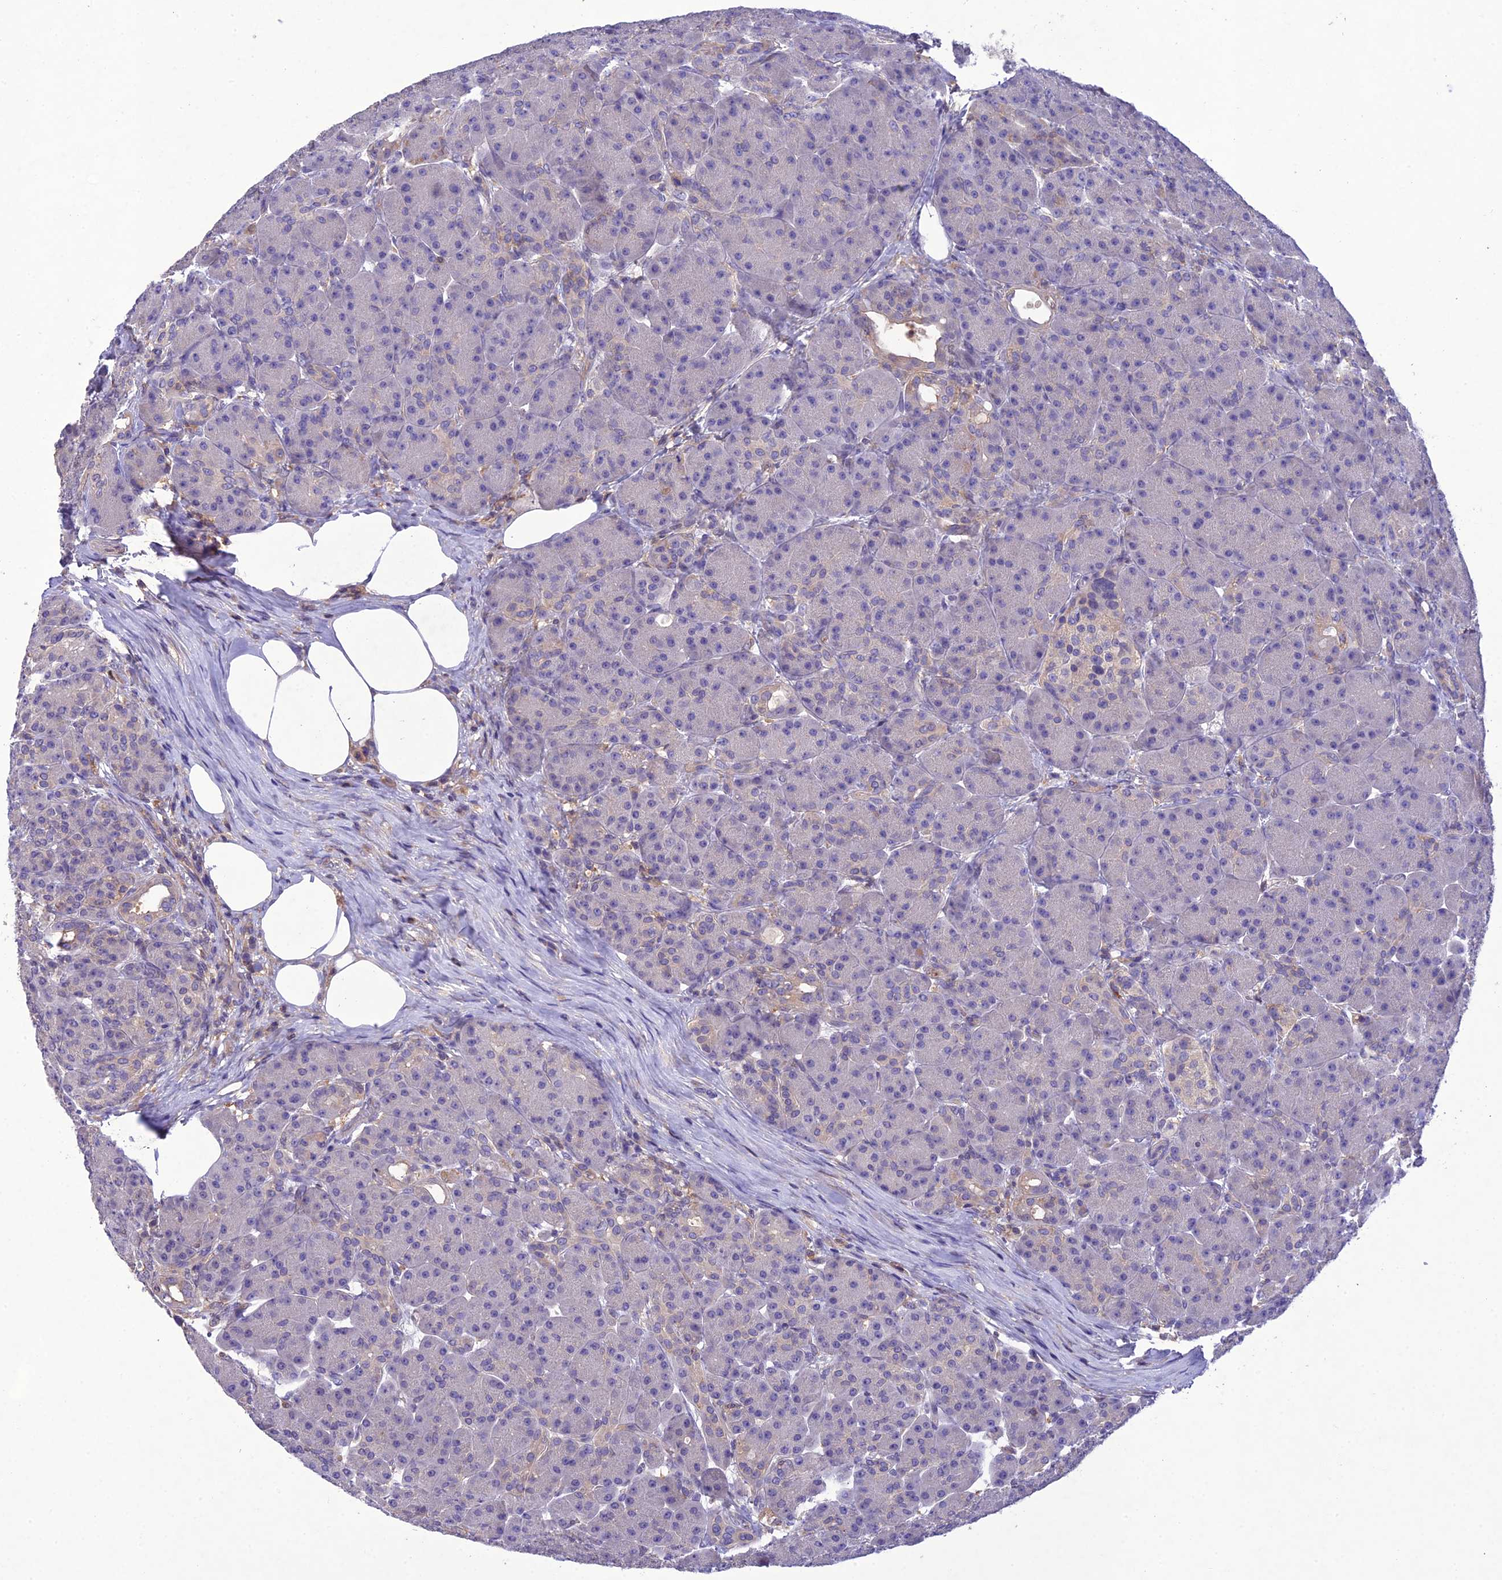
{"staining": {"intensity": "negative", "quantity": "none", "location": "none"}, "tissue": "pancreas", "cell_type": "Exocrine glandular cells", "image_type": "normal", "snomed": [{"axis": "morphology", "description": "Normal tissue, NOS"}, {"axis": "topography", "description": "Pancreas"}], "caption": "Exocrine glandular cells show no significant expression in unremarkable pancreas.", "gene": "SNX24", "patient": {"sex": "male", "age": 63}}